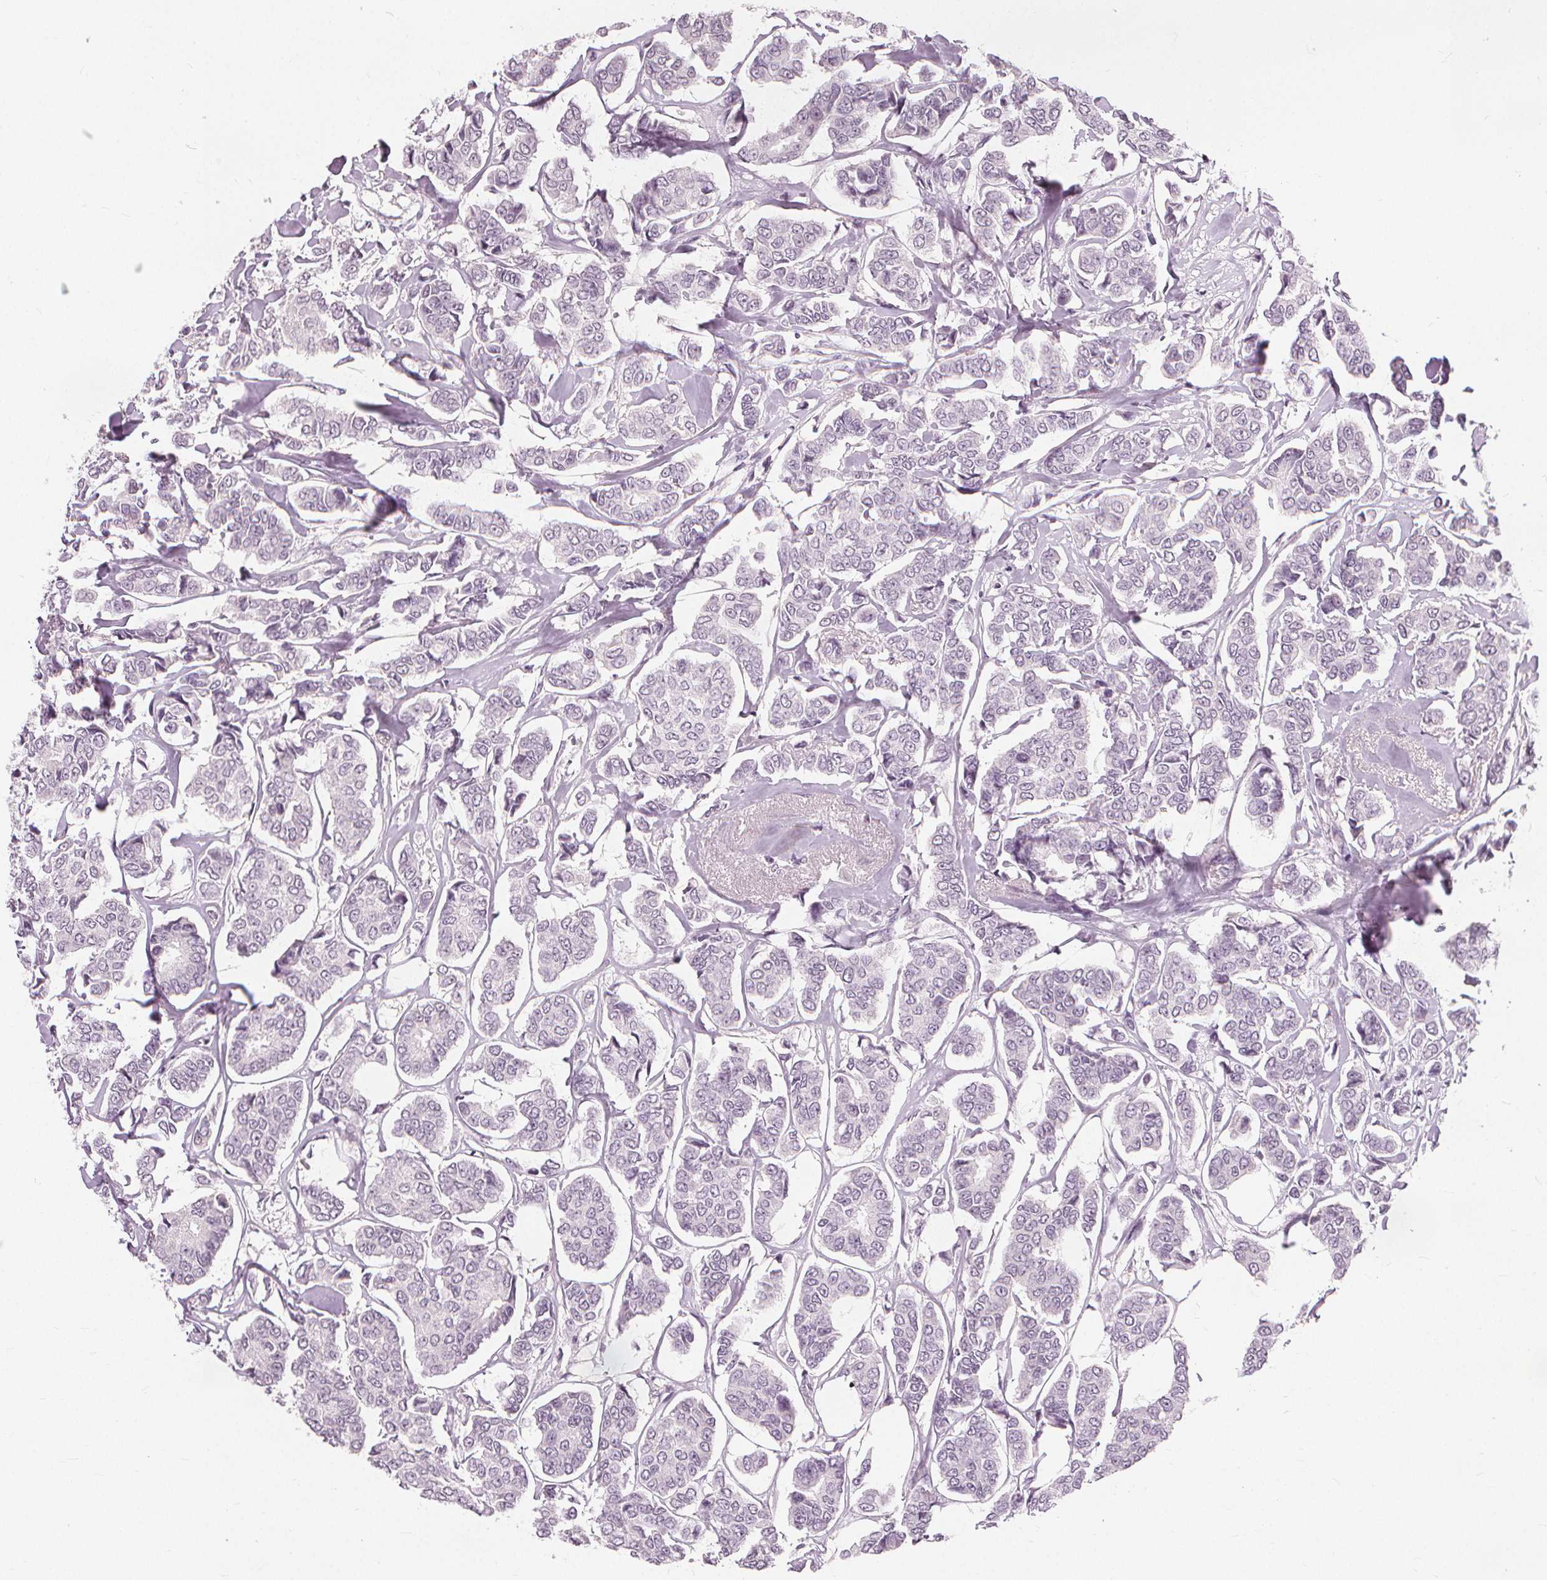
{"staining": {"intensity": "negative", "quantity": "none", "location": "none"}, "tissue": "breast cancer", "cell_type": "Tumor cells", "image_type": "cancer", "snomed": [{"axis": "morphology", "description": "Duct carcinoma"}, {"axis": "topography", "description": "Breast"}], "caption": "IHC histopathology image of neoplastic tissue: human breast cancer (intraductal carcinoma) stained with DAB shows no significant protein positivity in tumor cells.", "gene": "SFTPD", "patient": {"sex": "female", "age": 94}}